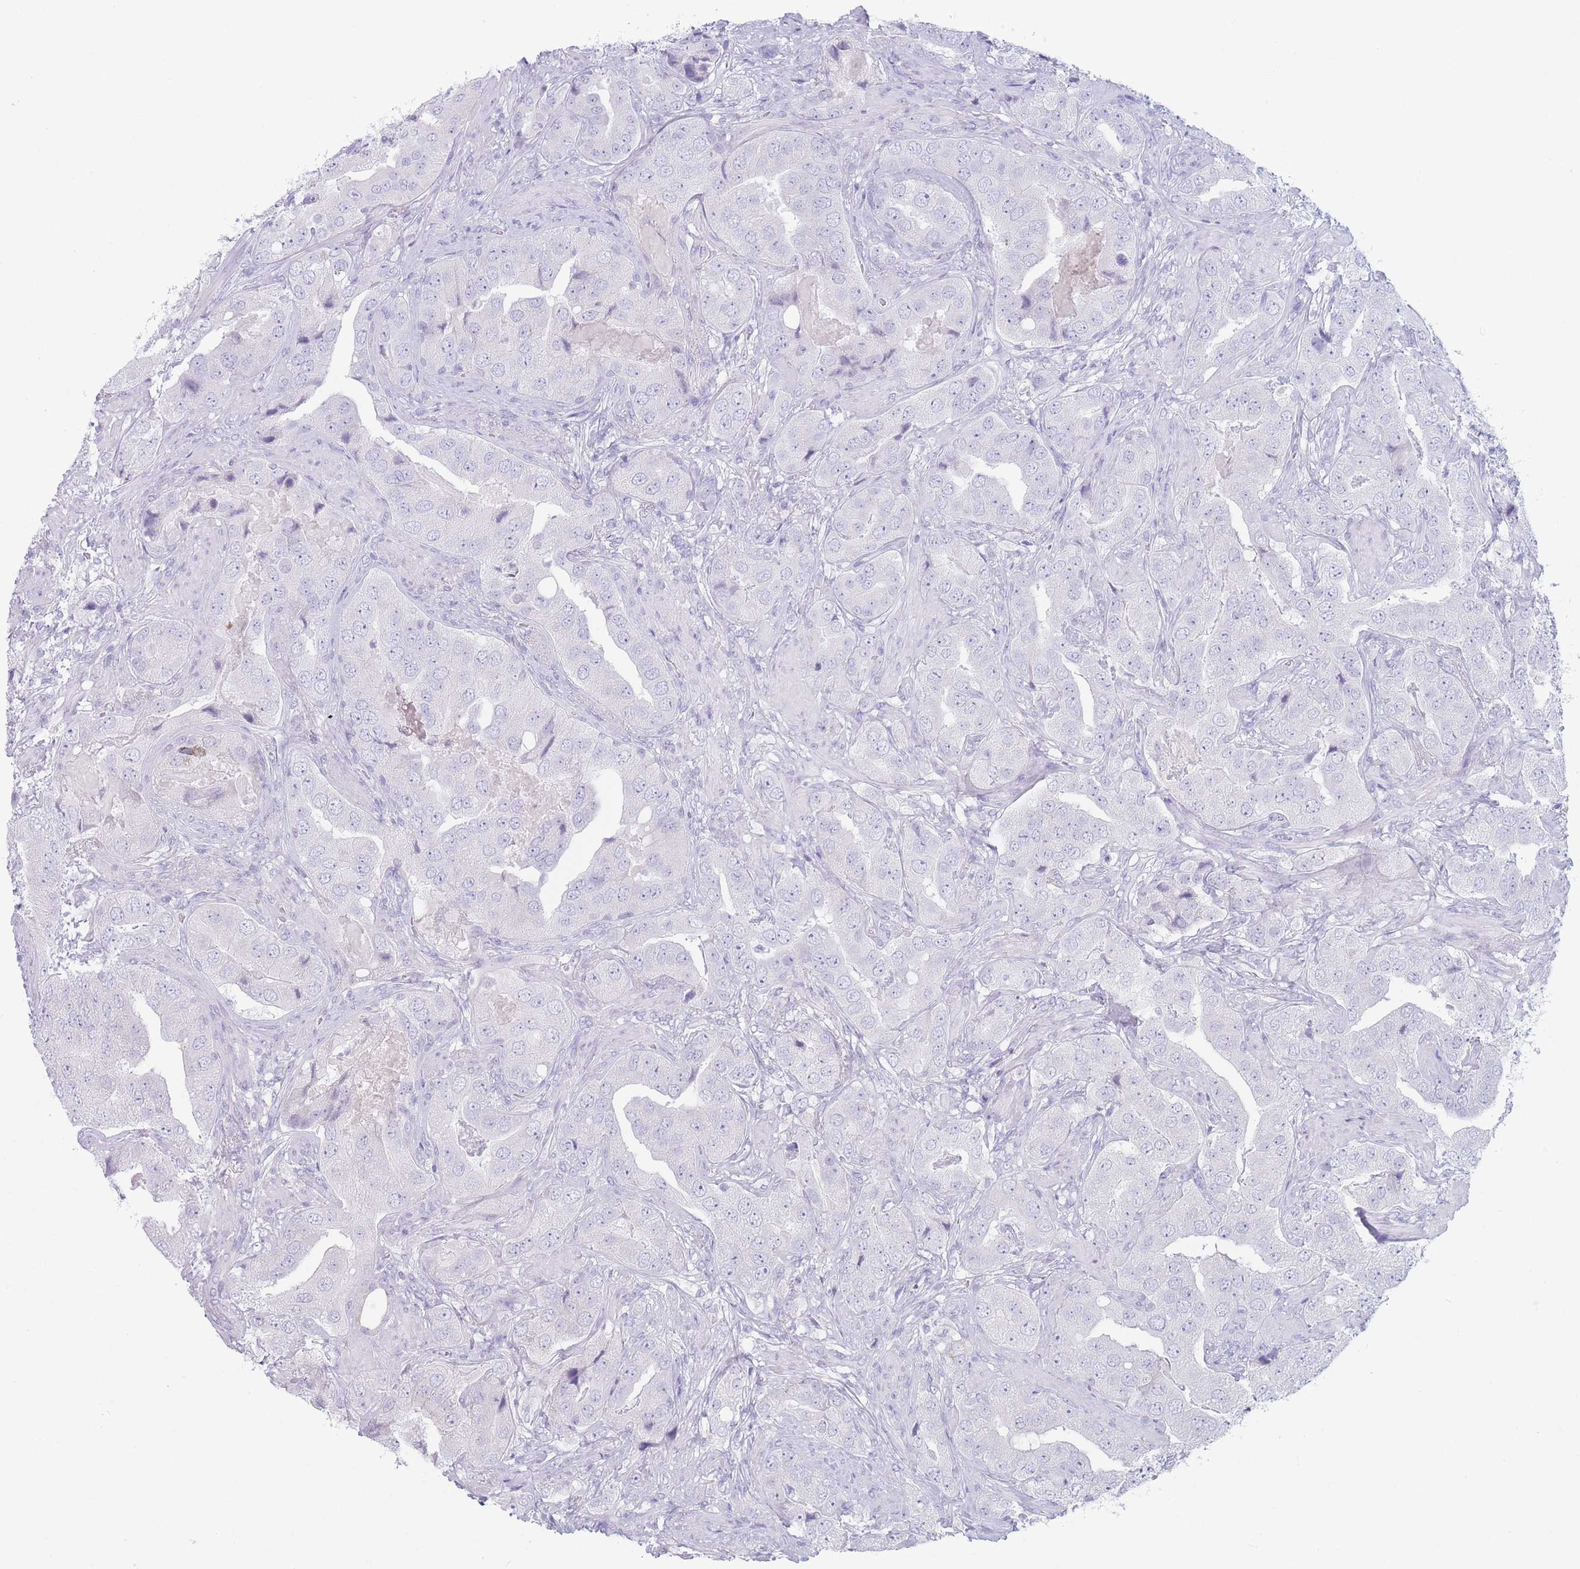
{"staining": {"intensity": "negative", "quantity": "none", "location": "none"}, "tissue": "prostate cancer", "cell_type": "Tumor cells", "image_type": "cancer", "snomed": [{"axis": "morphology", "description": "Adenocarcinoma, High grade"}, {"axis": "topography", "description": "Prostate"}], "caption": "The photomicrograph displays no significant expression in tumor cells of prostate cancer (adenocarcinoma (high-grade)).", "gene": "GPR12", "patient": {"sex": "male", "age": 63}}